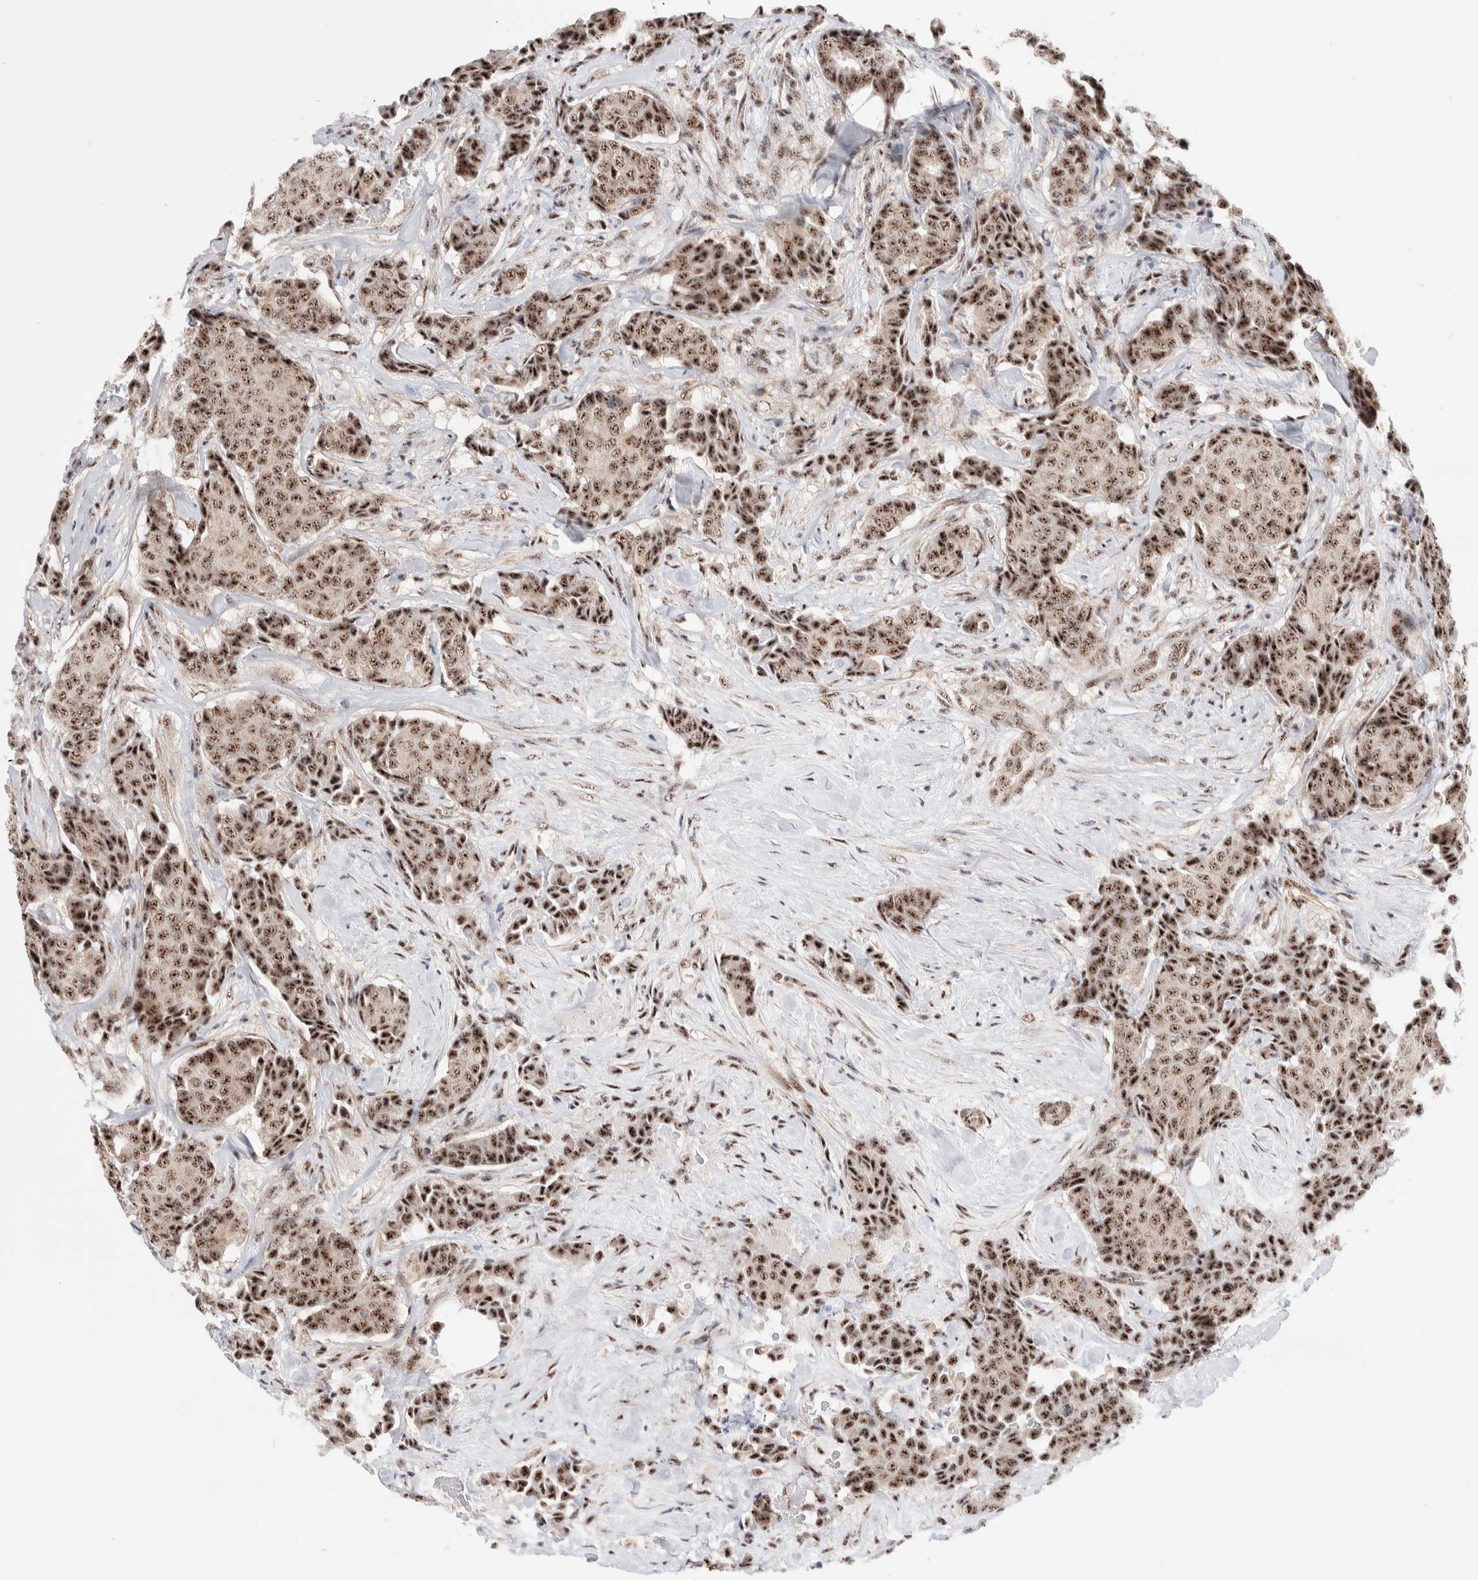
{"staining": {"intensity": "strong", "quantity": ">75%", "location": "nuclear"}, "tissue": "breast cancer", "cell_type": "Tumor cells", "image_type": "cancer", "snomed": [{"axis": "morphology", "description": "Duct carcinoma"}, {"axis": "topography", "description": "Breast"}], "caption": "Human breast infiltrating ductal carcinoma stained for a protein (brown) reveals strong nuclear positive staining in about >75% of tumor cells.", "gene": "ZNF695", "patient": {"sex": "female", "age": 75}}